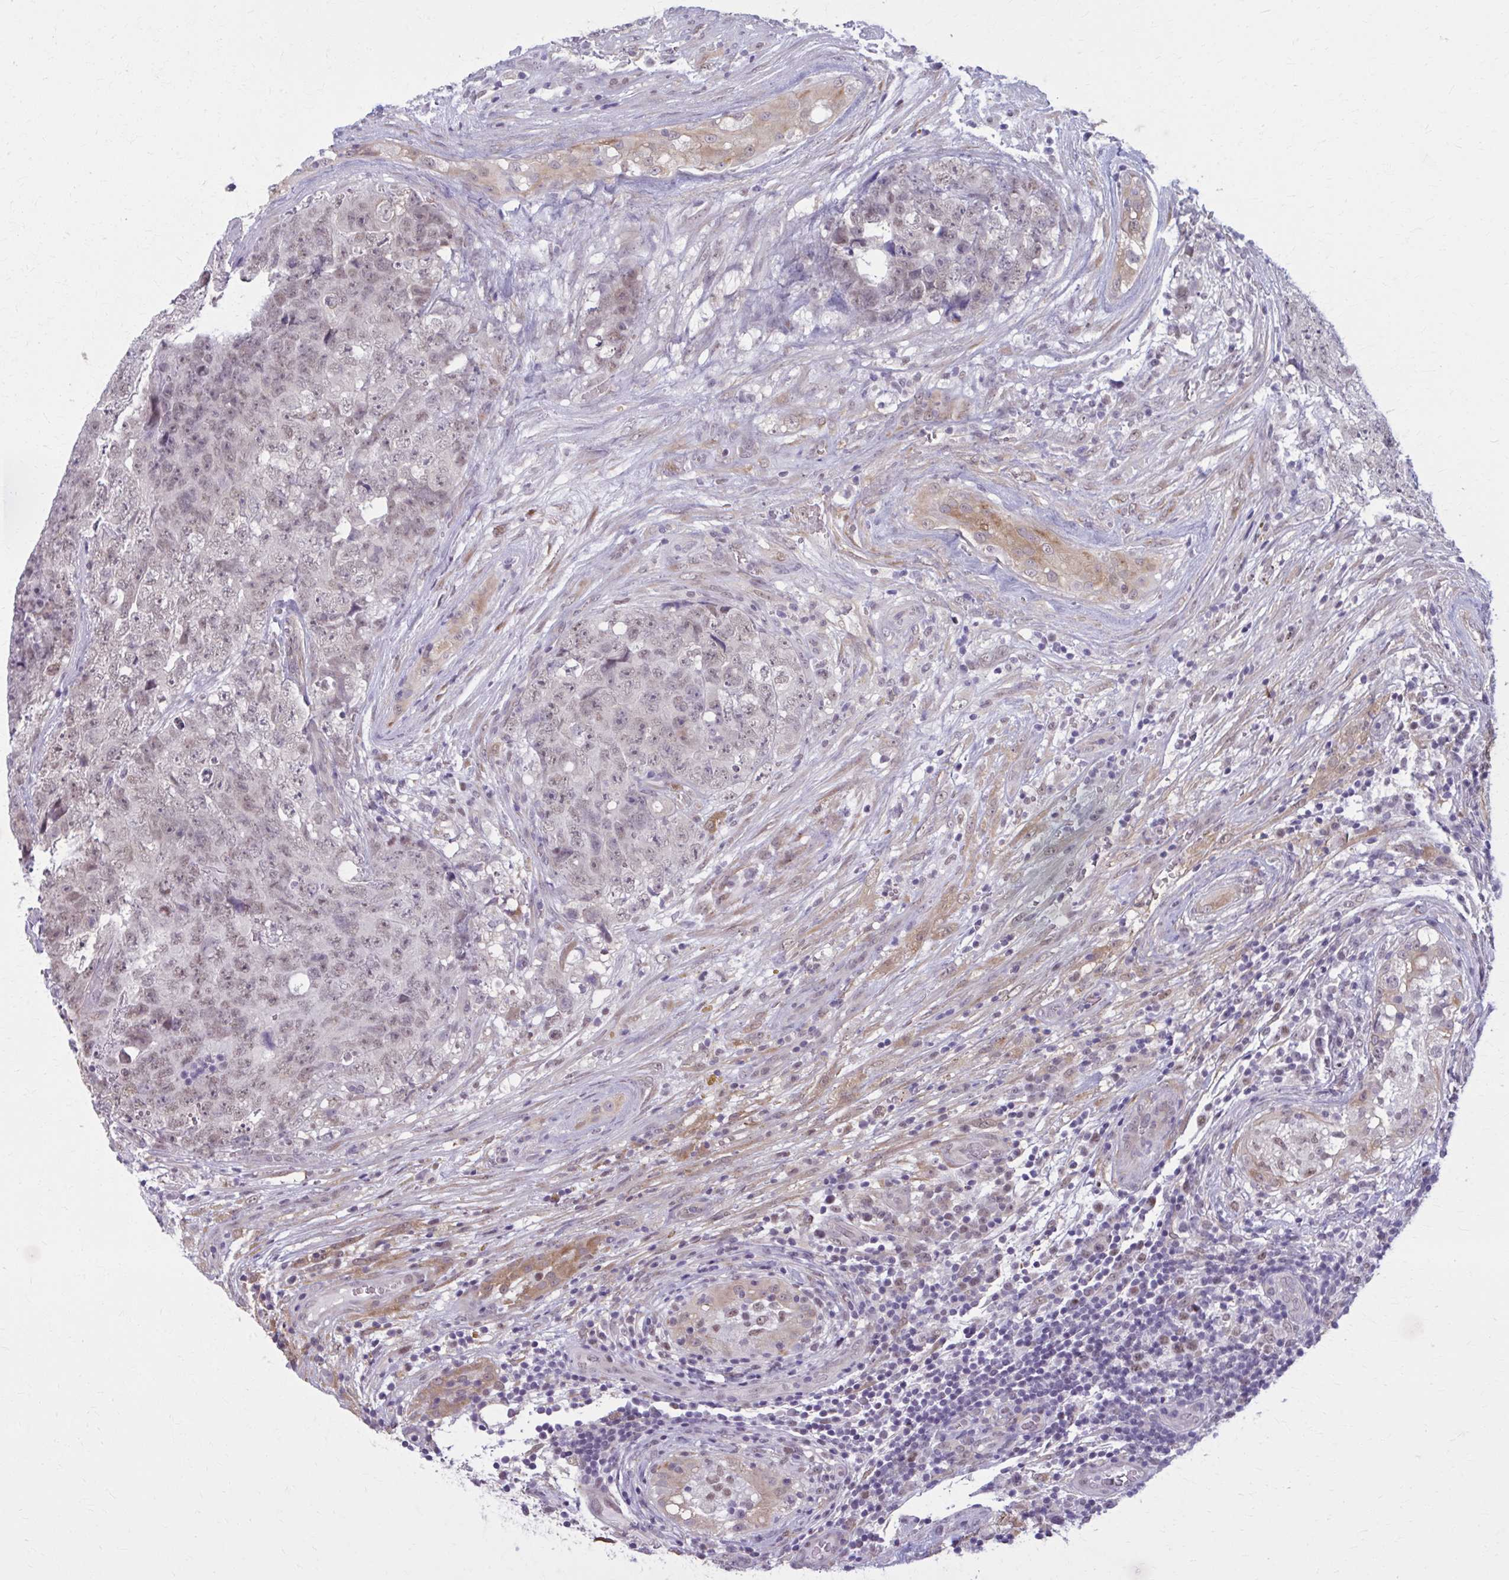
{"staining": {"intensity": "weak", "quantity": "<25%", "location": "nuclear"}, "tissue": "testis cancer", "cell_type": "Tumor cells", "image_type": "cancer", "snomed": [{"axis": "morphology", "description": "Seminoma, NOS"}, {"axis": "morphology", "description": "Teratoma, malignant, NOS"}, {"axis": "topography", "description": "Testis"}], "caption": "Human testis cancer stained for a protein using immunohistochemistry exhibits no positivity in tumor cells.", "gene": "NUMBL", "patient": {"sex": "male", "age": 34}}